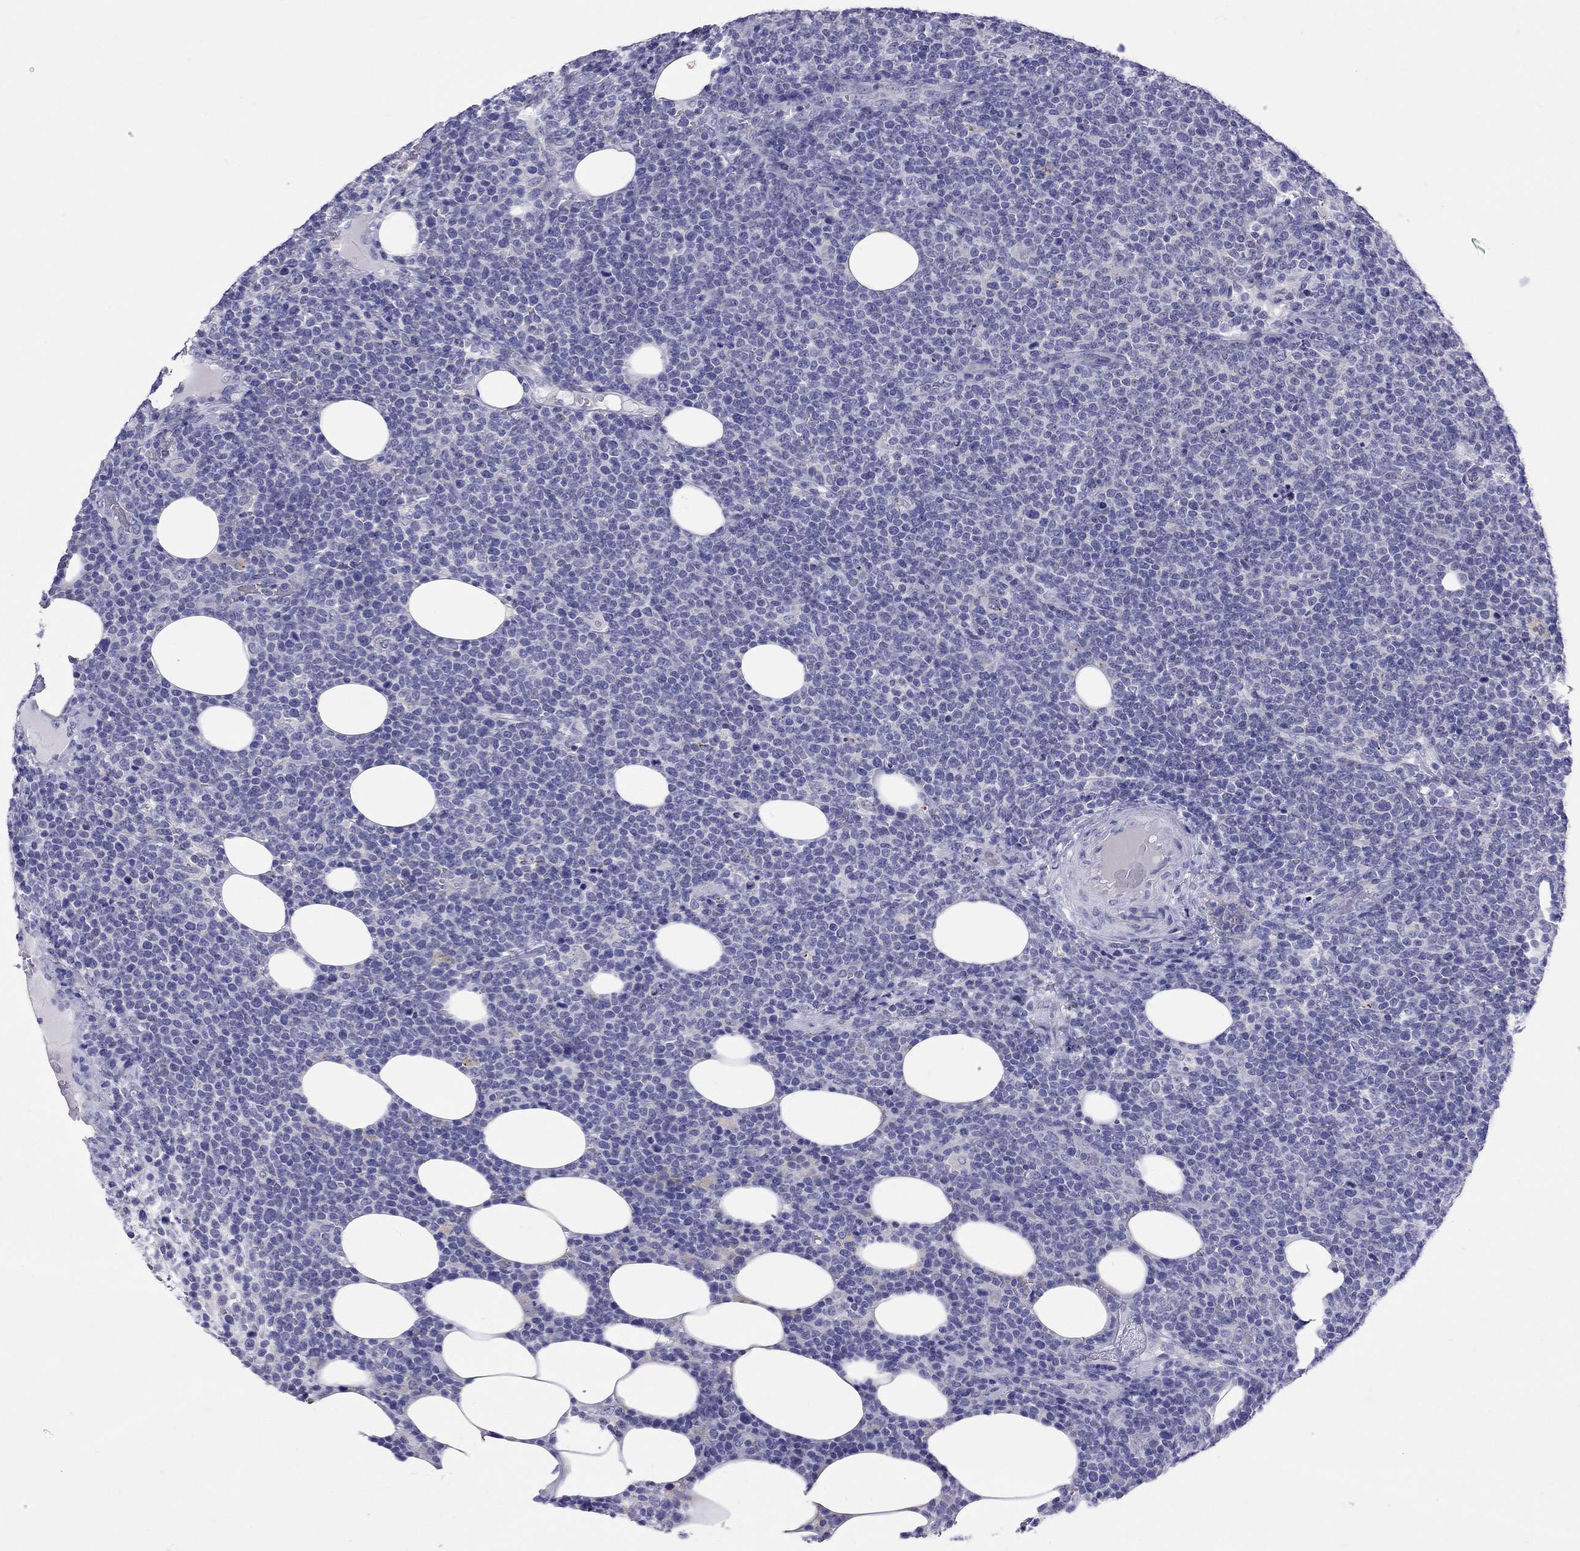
{"staining": {"intensity": "negative", "quantity": "none", "location": "none"}, "tissue": "lymphoma", "cell_type": "Tumor cells", "image_type": "cancer", "snomed": [{"axis": "morphology", "description": "Malignant lymphoma, non-Hodgkin's type, High grade"}, {"axis": "topography", "description": "Lymph node"}], "caption": "The photomicrograph demonstrates no significant expression in tumor cells of lymphoma. (Brightfield microscopy of DAB immunohistochemistry at high magnification).", "gene": "COL9A1", "patient": {"sex": "male", "age": 61}}